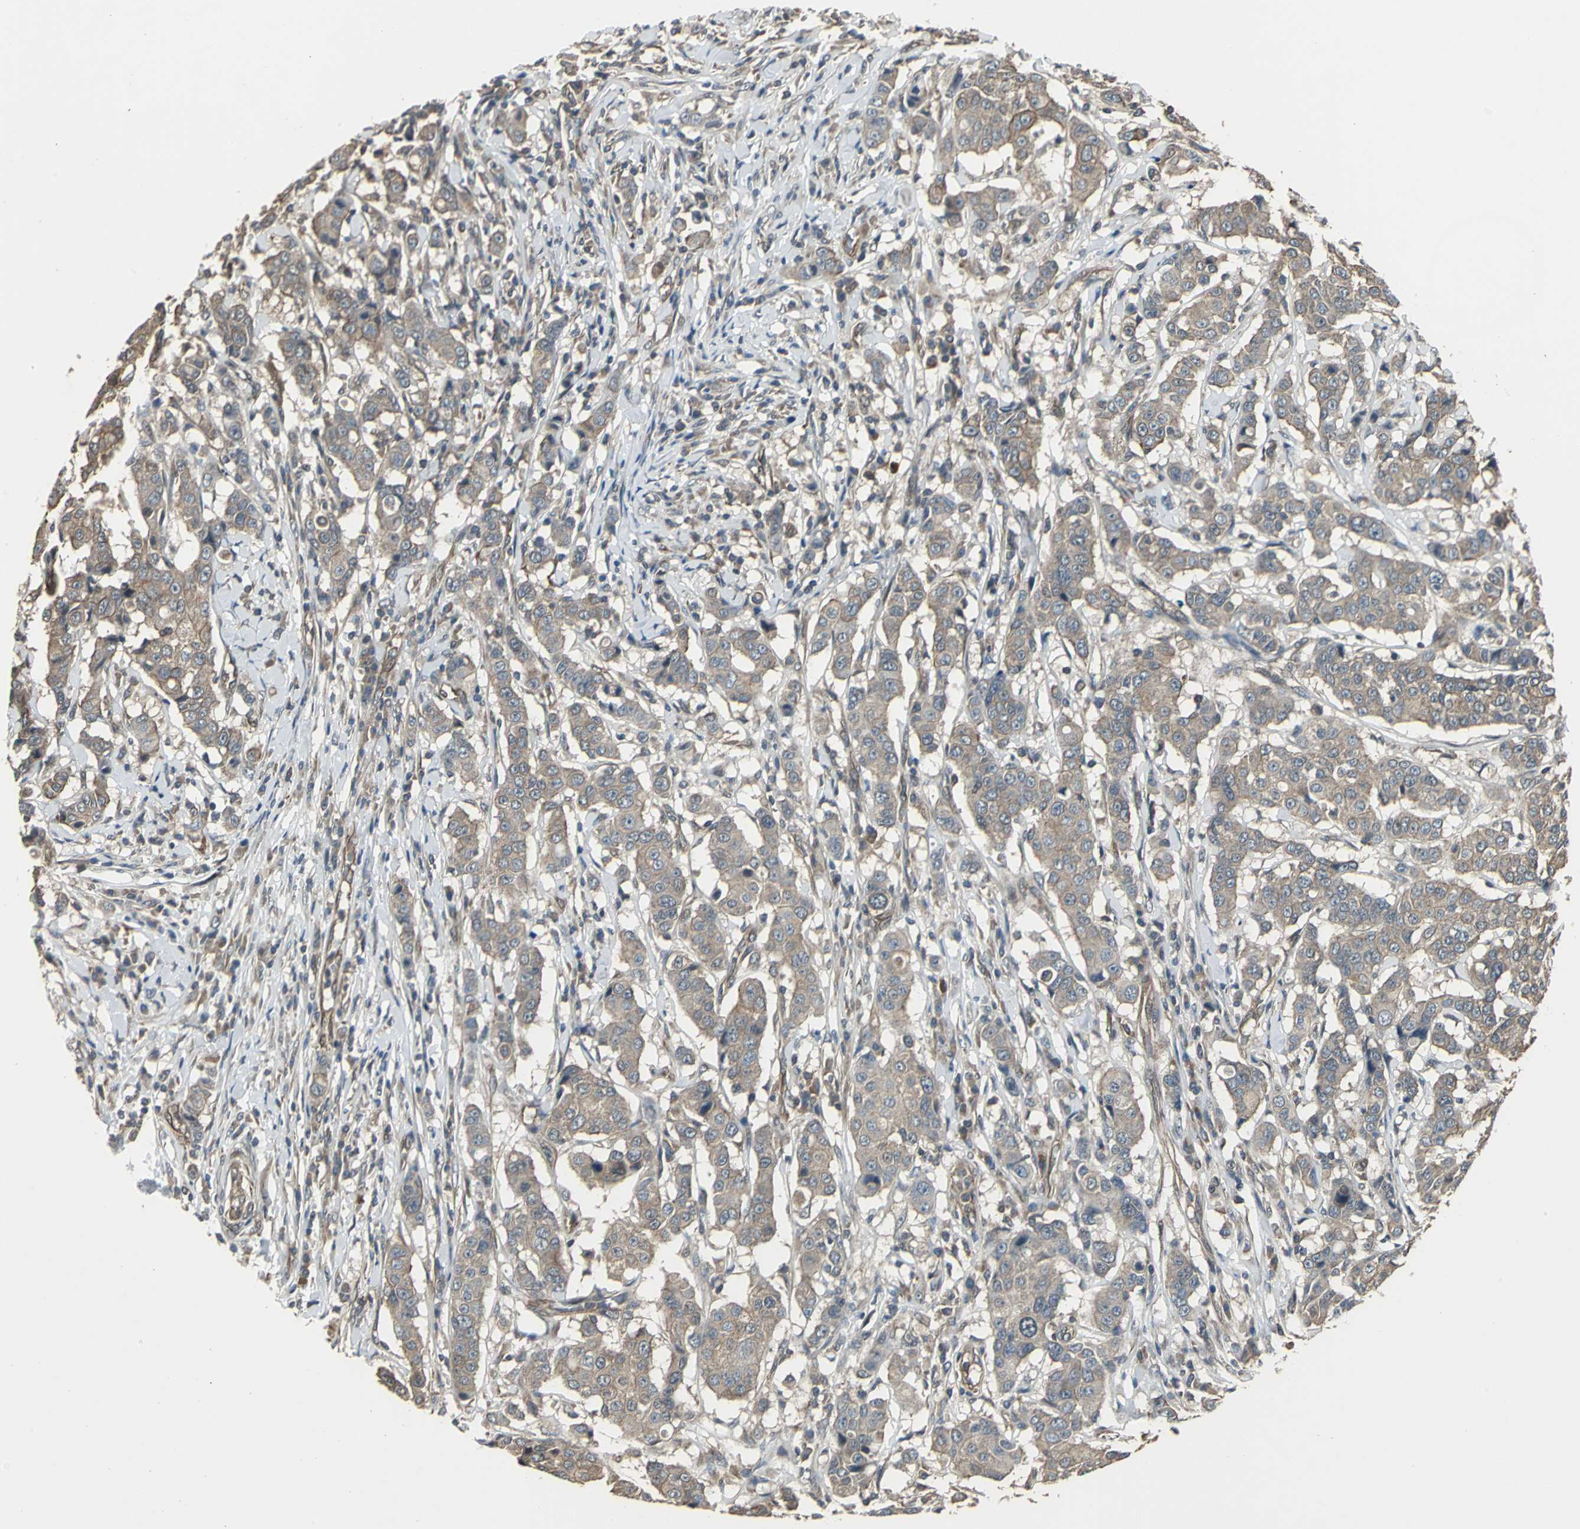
{"staining": {"intensity": "weak", "quantity": ">75%", "location": "cytoplasmic/membranous"}, "tissue": "breast cancer", "cell_type": "Tumor cells", "image_type": "cancer", "snomed": [{"axis": "morphology", "description": "Duct carcinoma"}, {"axis": "topography", "description": "Breast"}], "caption": "This is an image of immunohistochemistry staining of breast cancer, which shows weak staining in the cytoplasmic/membranous of tumor cells.", "gene": "PFDN1", "patient": {"sex": "female", "age": 27}}